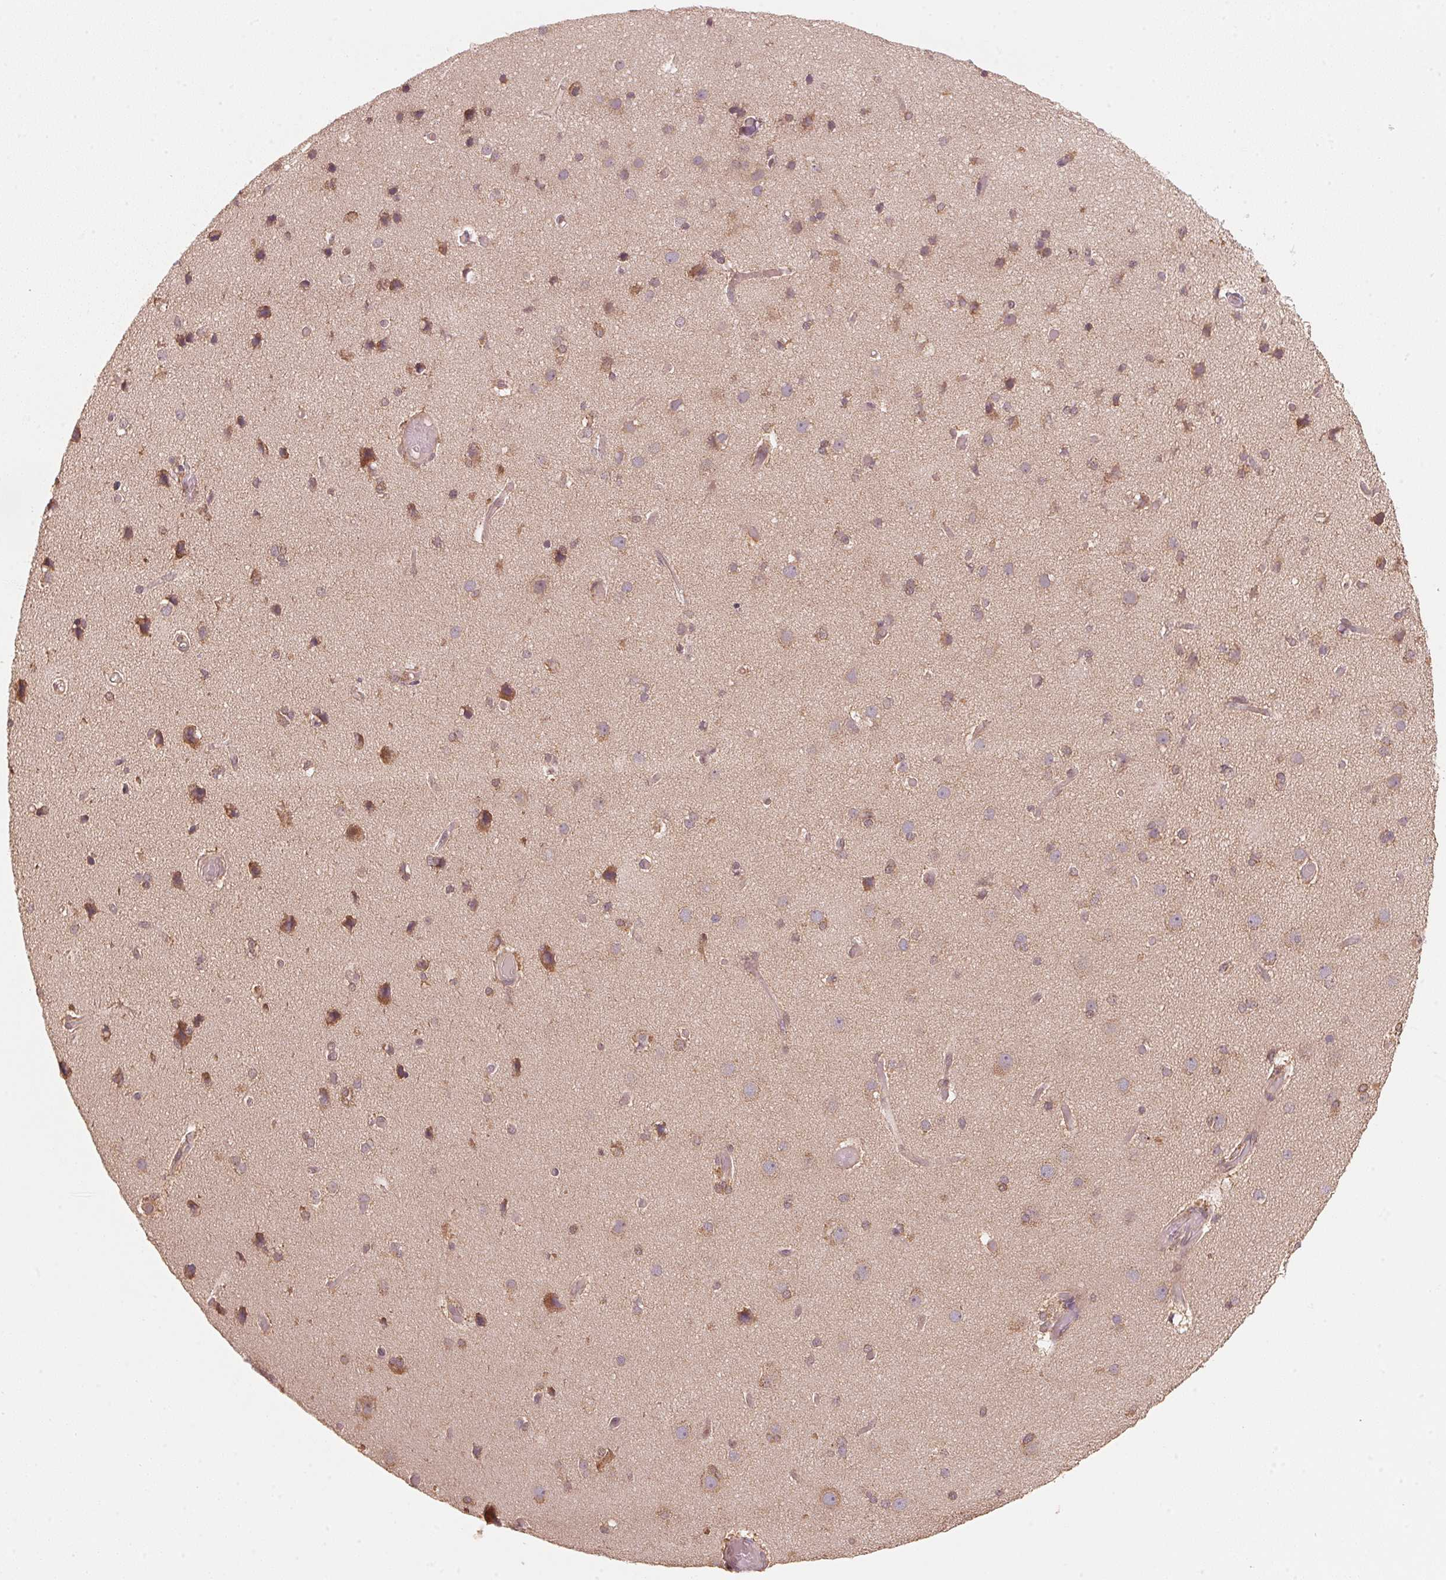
{"staining": {"intensity": "negative", "quantity": "none", "location": "none"}, "tissue": "cerebral cortex", "cell_type": "Endothelial cells", "image_type": "normal", "snomed": [{"axis": "morphology", "description": "Normal tissue, NOS"}, {"axis": "morphology", "description": "Glioma, malignant, High grade"}, {"axis": "topography", "description": "Cerebral cortex"}], "caption": "DAB (3,3'-diaminobenzidine) immunohistochemical staining of normal cerebral cortex demonstrates no significant staining in endothelial cells.", "gene": "C2orf73", "patient": {"sex": "male", "age": 71}}